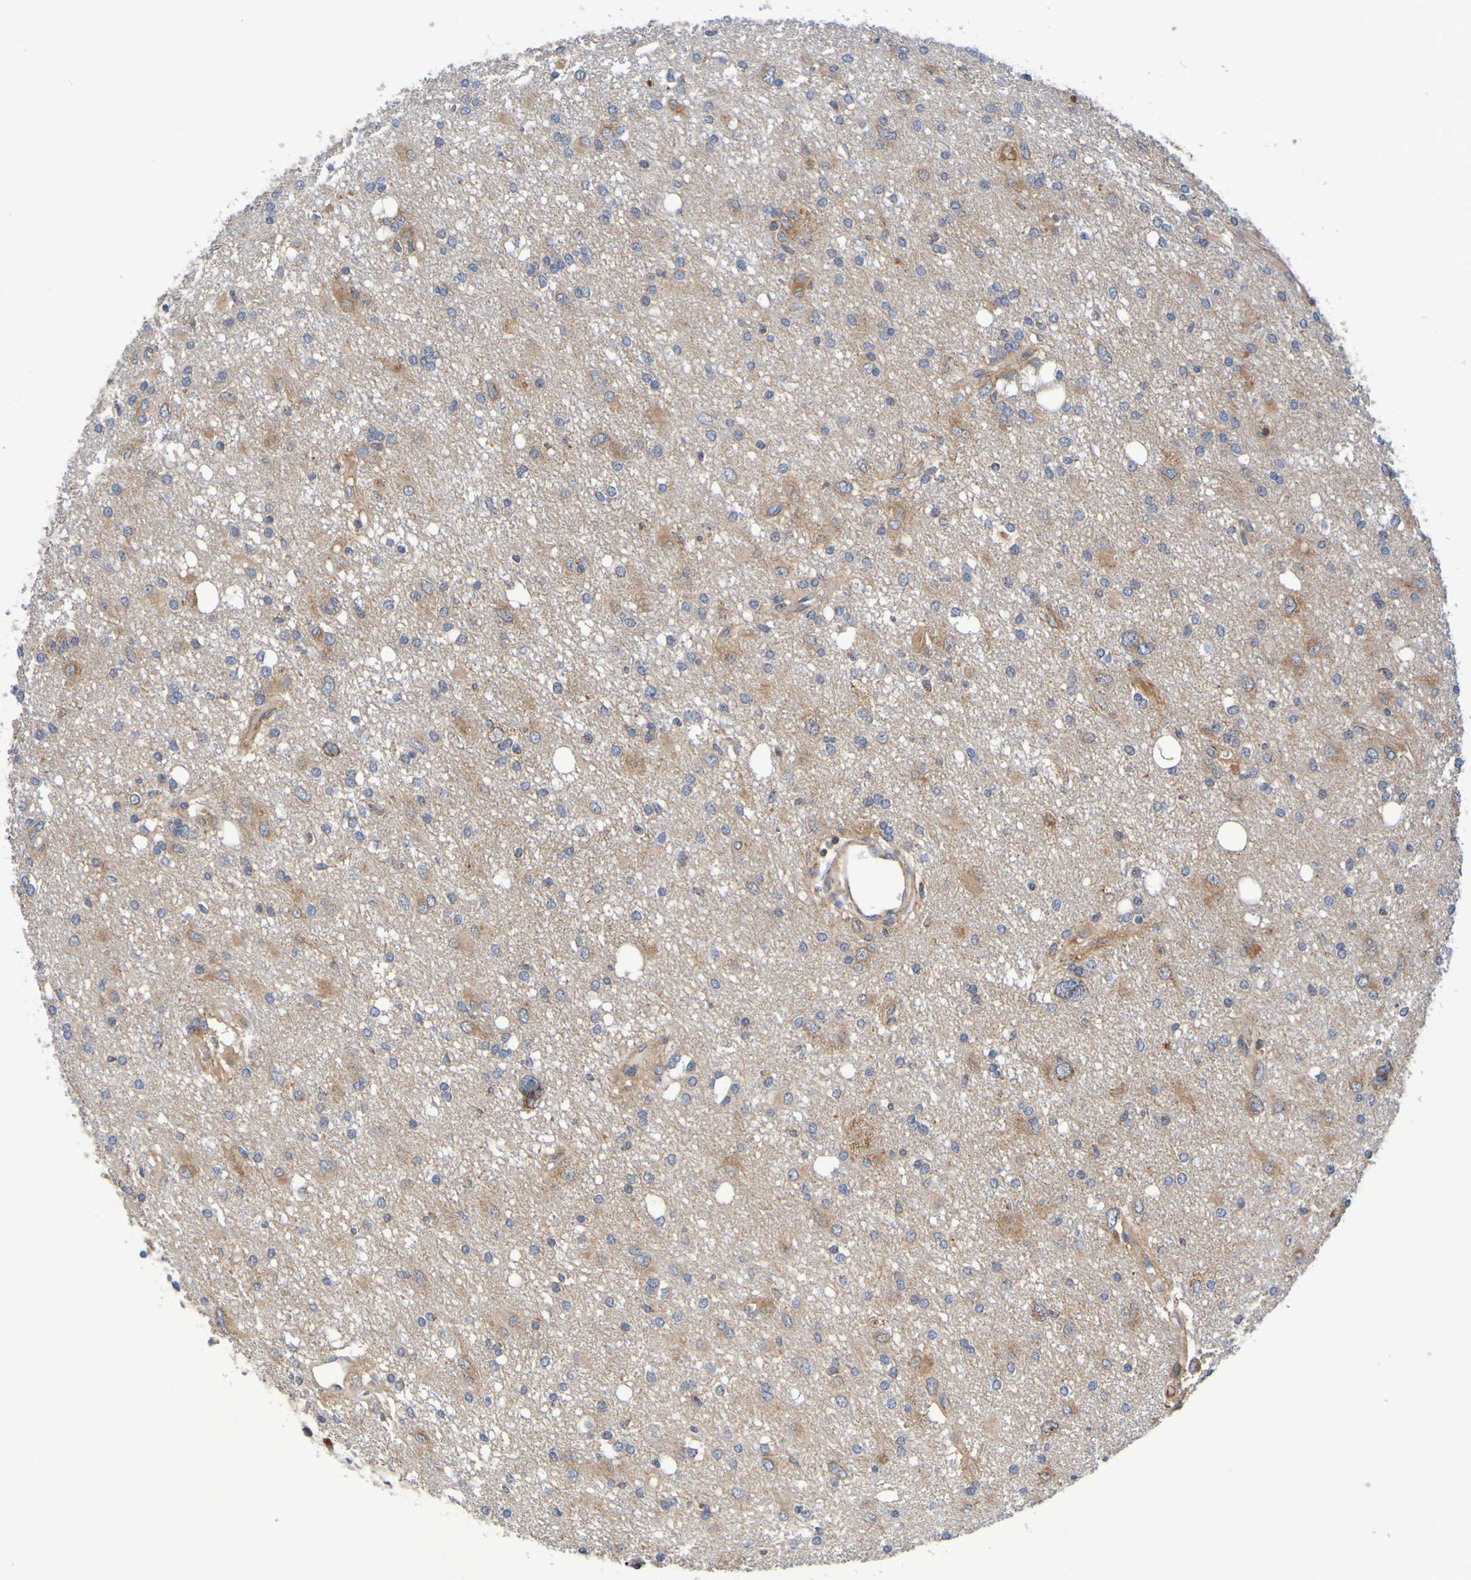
{"staining": {"intensity": "moderate", "quantity": "25%-75%", "location": "cytoplasmic/membranous"}, "tissue": "glioma", "cell_type": "Tumor cells", "image_type": "cancer", "snomed": [{"axis": "morphology", "description": "Glioma, malignant, High grade"}, {"axis": "topography", "description": "Brain"}], "caption": "A brown stain labels moderate cytoplasmic/membranous positivity of a protein in malignant glioma (high-grade) tumor cells.", "gene": "CCDC51", "patient": {"sex": "female", "age": 59}}